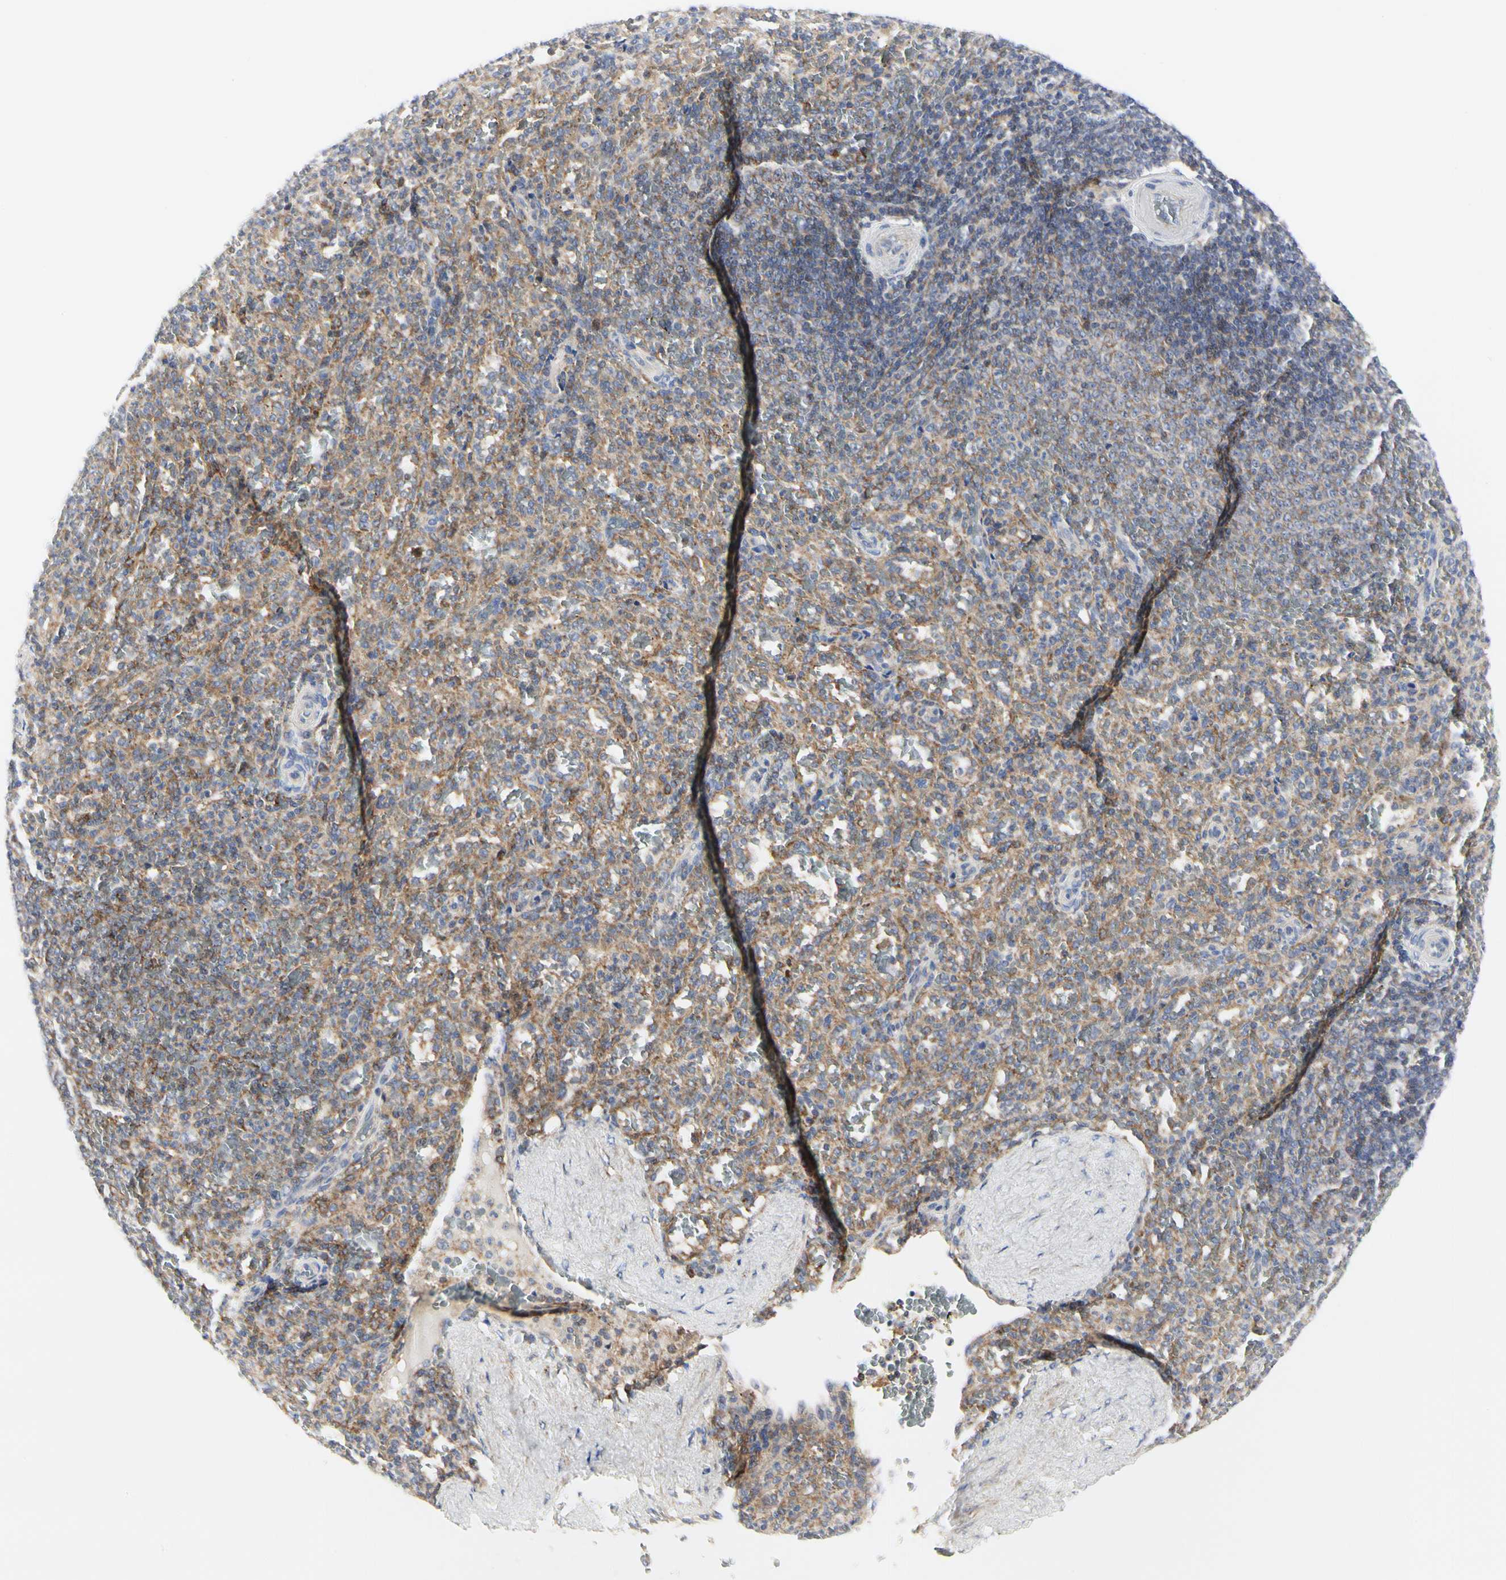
{"staining": {"intensity": "moderate", "quantity": ">75%", "location": "cytoplasmic/membranous"}, "tissue": "spleen", "cell_type": "Cells in red pulp", "image_type": "normal", "snomed": [{"axis": "morphology", "description": "Normal tissue, NOS"}, {"axis": "topography", "description": "Spleen"}], "caption": "IHC micrograph of normal spleen stained for a protein (brown), which demonstrates medium levels of moderate cytoplasmic/membranous positivity in approximately >75% of cells in red pulp.", "gene": "SHANK2", "patient": {"sex": "female", "age": 21}}